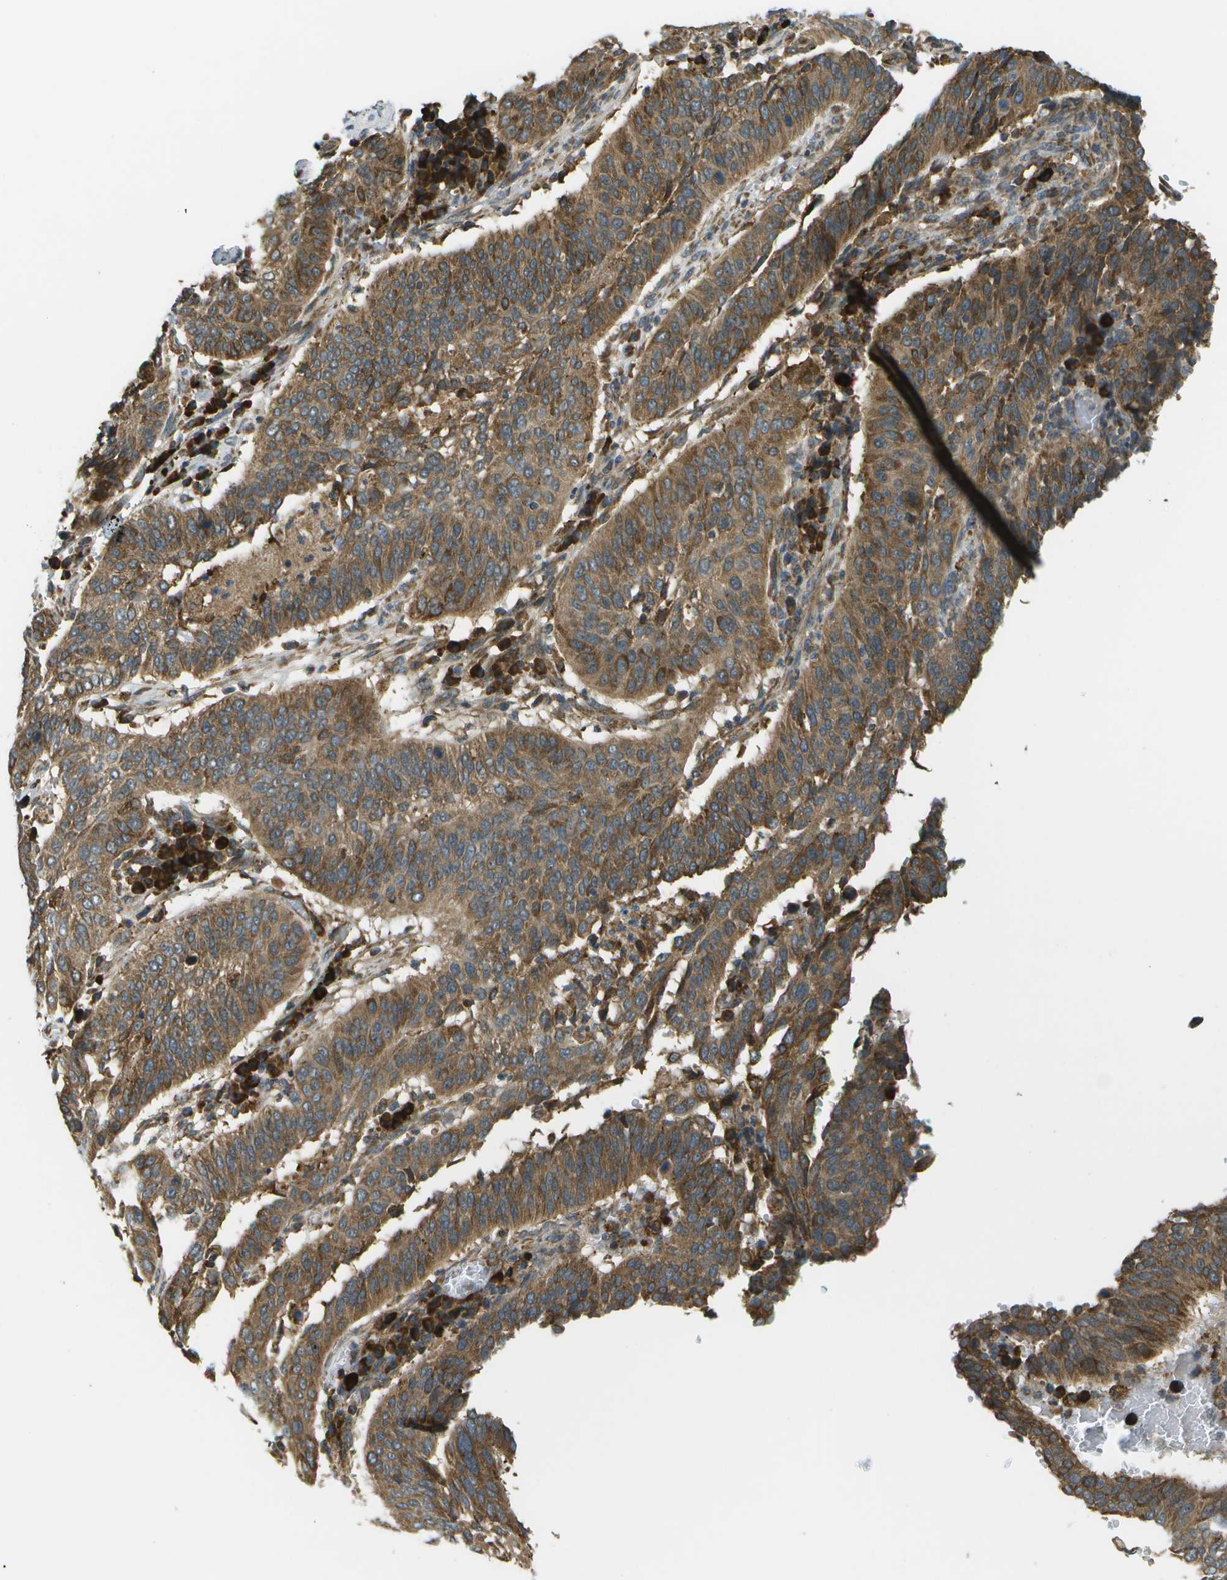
{"staining": {"intensity": "moderate", "quantity": ">75%", "location": "cytoplasmic/membranous"}, "tissue": "cervical cancer", "cell_type": "Tumor cells", "image_type": "cancer", "snomed": [{"axis": "morphology", "description": "Normal tissue, NOS"}, {"axis": "morphology", "description": "Squamous cell carcinoma, NOS"}, {"axis": "topography", "description": "Cervix"}], "caption": "A brown stain shows moderate cytoplasmic/membranous expression of a protein in human cervical squamous cell carcinoma tumor cells. Nuclei are stained in blue.", "gene": "USP30", "patient": {"sex": "female", "age": 39}}